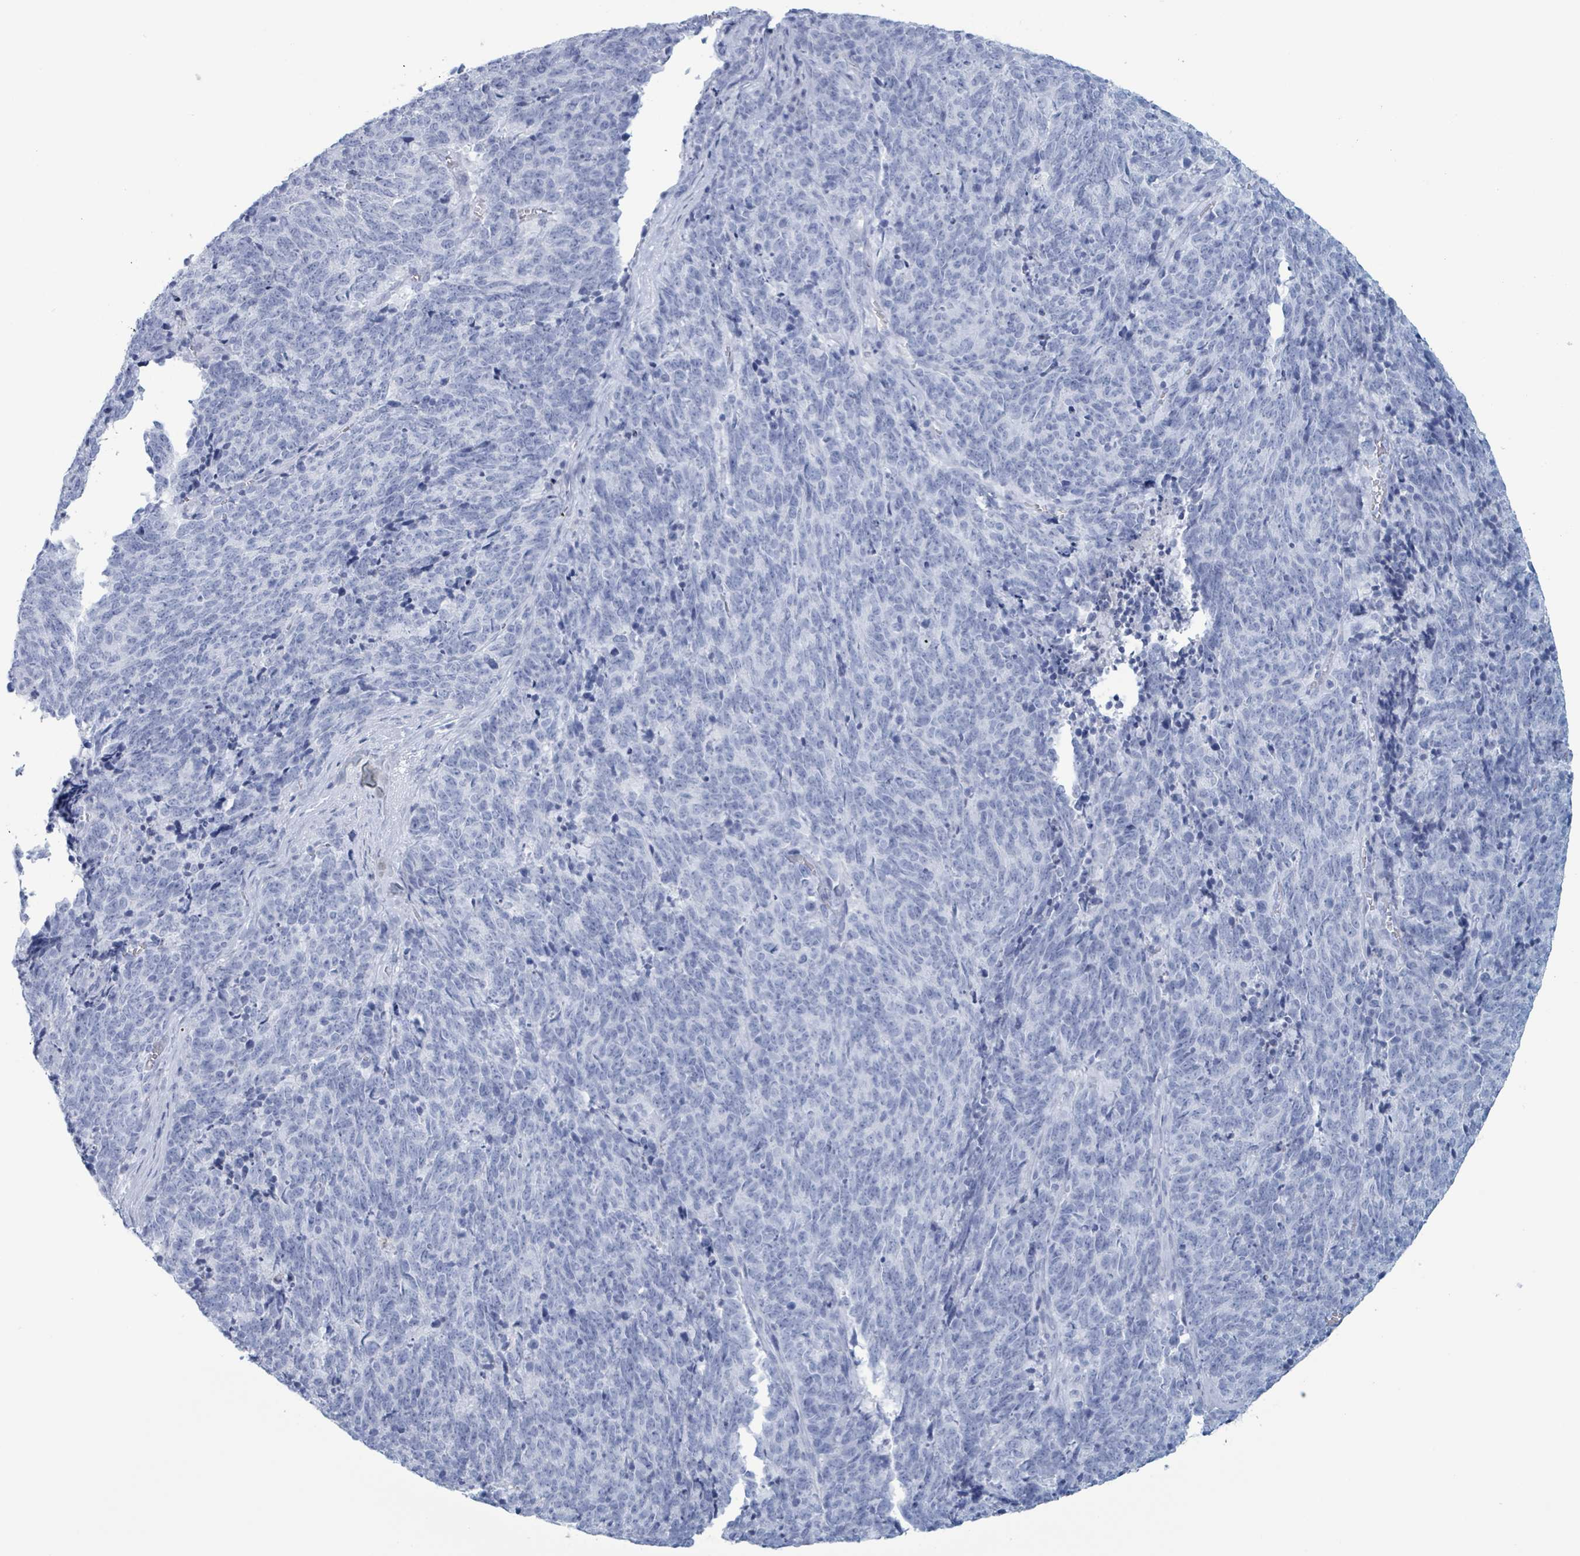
{"staining": {"intensity": "negative", "quantity": "none", "location": "none"}, "tissue": "cervical cancer", "cell_type": "Tumor cells", "image_type": "cancer", "snomed": [{"axis": "morphology", "description": "Squamous cell carcinoma, NOS"}, {"axis": "topography", "description": "Cervix"}], "caption": "Immunohistochemistry (IHC) of human cervical cancer reveals no positivity in tumor cells.", "gene": "KLK4", "patient": {"sex": "female", "age": 29}}